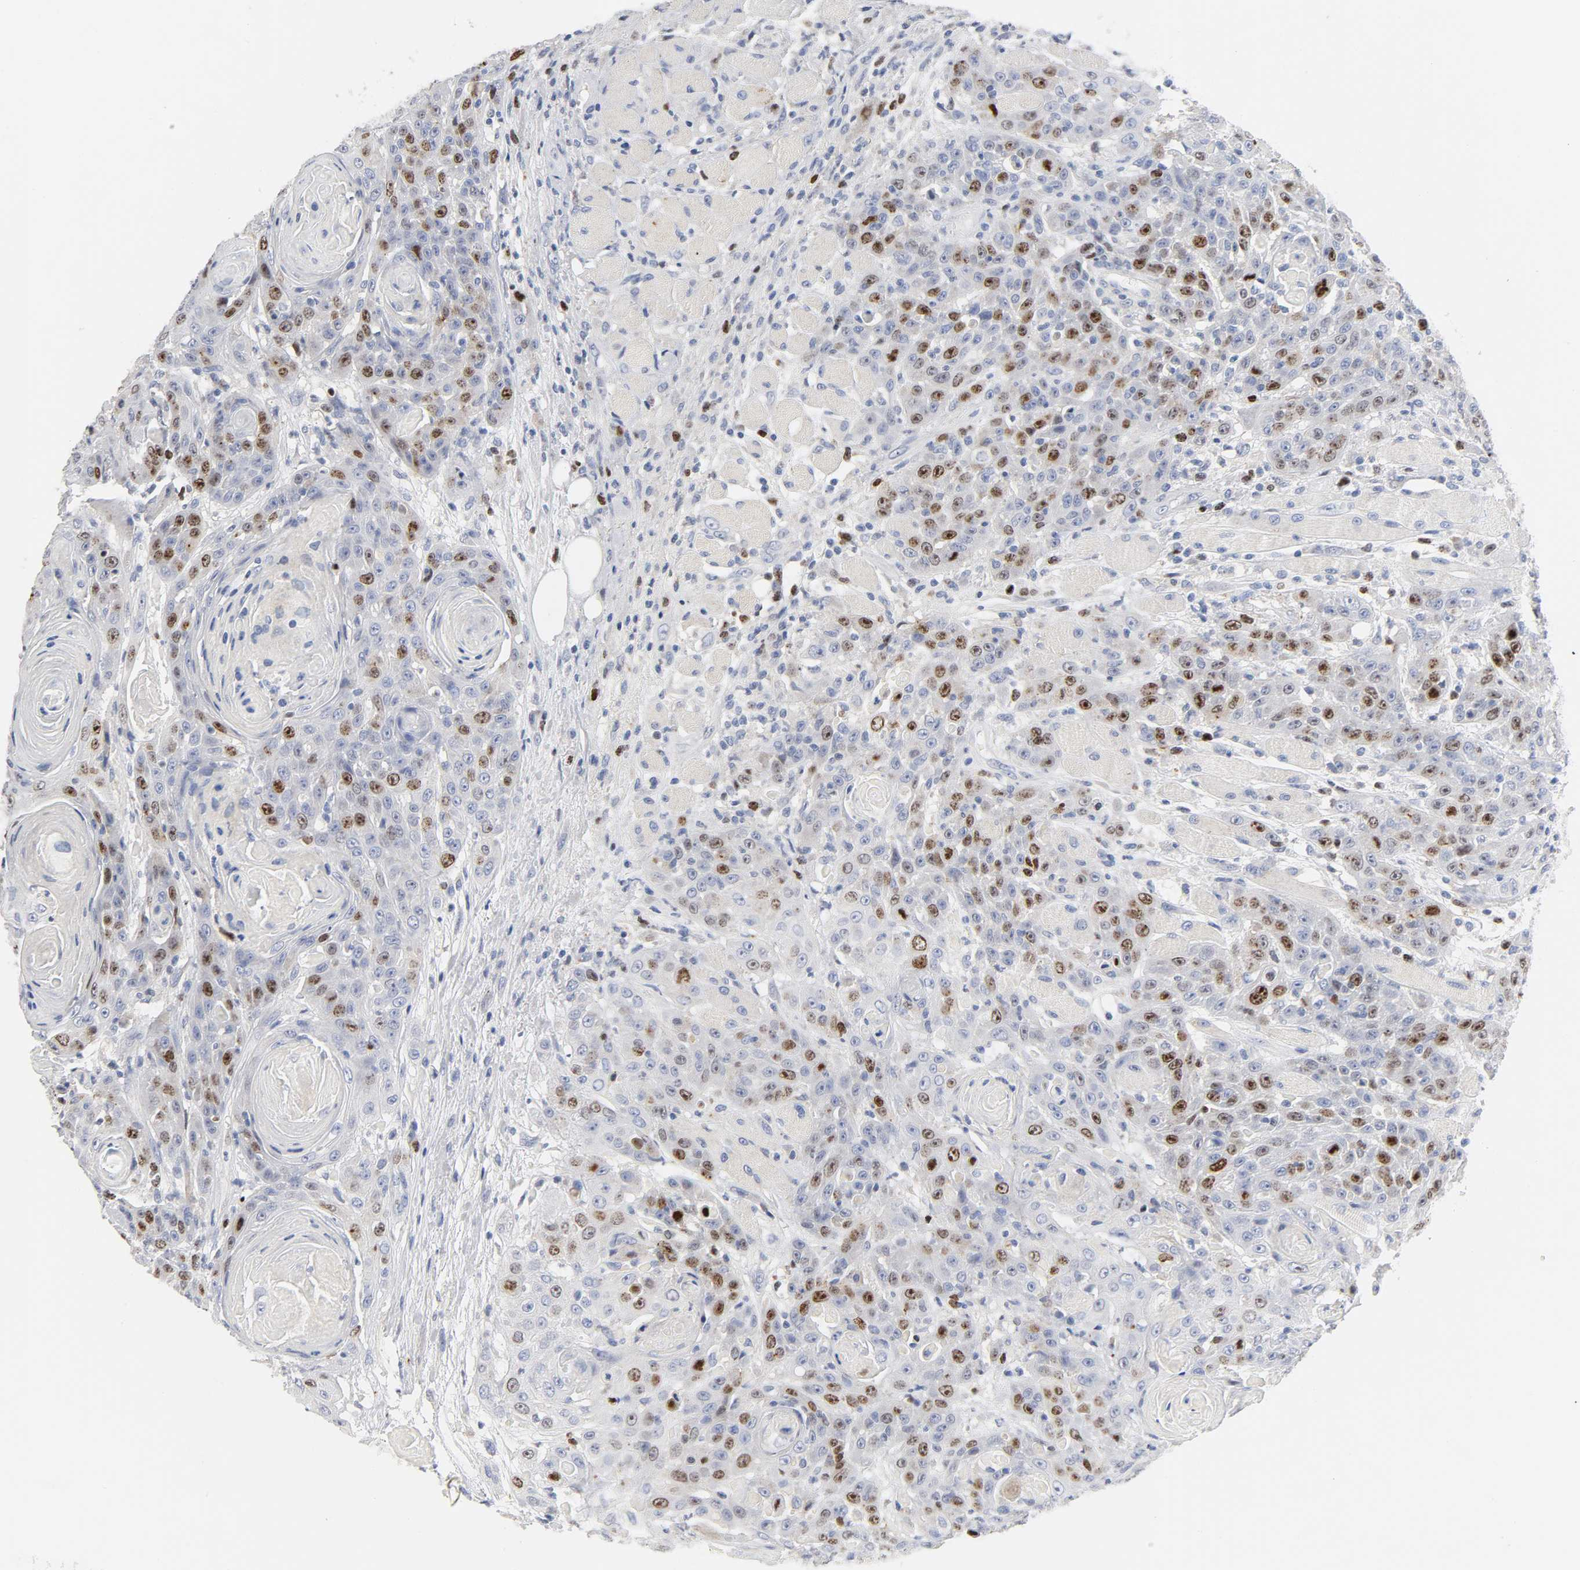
{"staining": {"intensity": "moderate", "quantity": "<25%", "location": "nuclear"}, "tissue": "head and neck cancer", "cell_type": "Tumor cells", "image_type": "cancer", "snomed": [{"axis": "morphology", "description": "Squamous cell carcinoma, NOS"}, {"axis": "topography", "description": "Head-Neck"}], "caption": "Immunohistochemistry (DAB) staining of head and neck cancer exhibits moderate nuclear protein staining in approximately <25% of tumor cells.", "gene": "BIRC5", "patient": {"sex": "female", "age": 84}}